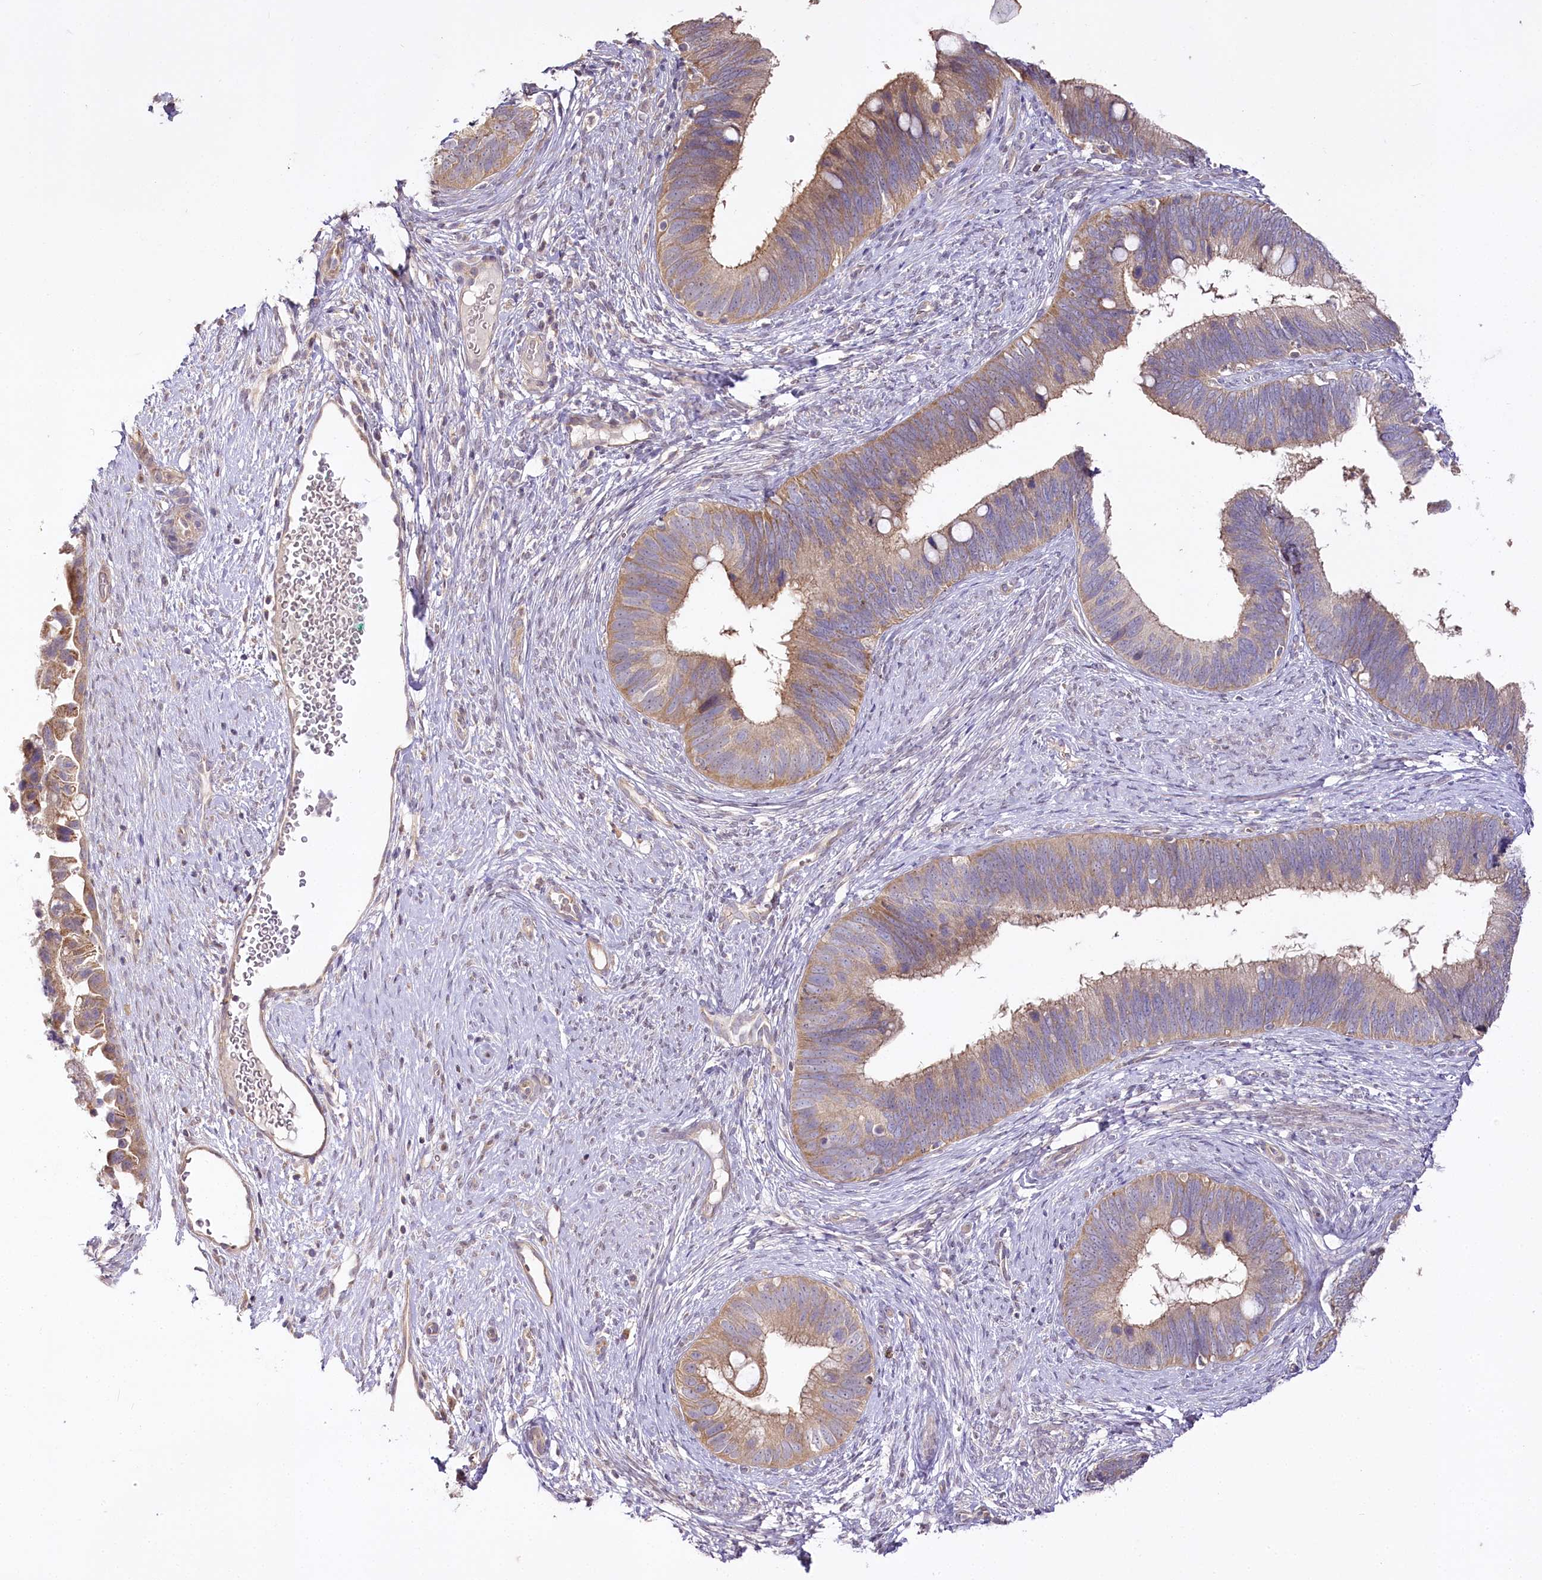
{"staining": {"intensity": "moderate", "quantity": ">75%", "location": "cytoplasmic/membranous"}, "tissue": "cervical cancer", "cell_type": "Tumor cells", "image_type": "cancer", "snomed": [{"axis": "morphology", "description": "Adenocarcinoma, NOS"}, {"axis": "topography", "description": "Cervix"}], "caption": "Protein staining shows moderate cytoplasmic/membranous positivity in about >75% of tumor cells in cervical adenocarcinoma.", "gene": "ZNF226", "patient": {"sex": "female", "age": 42}}